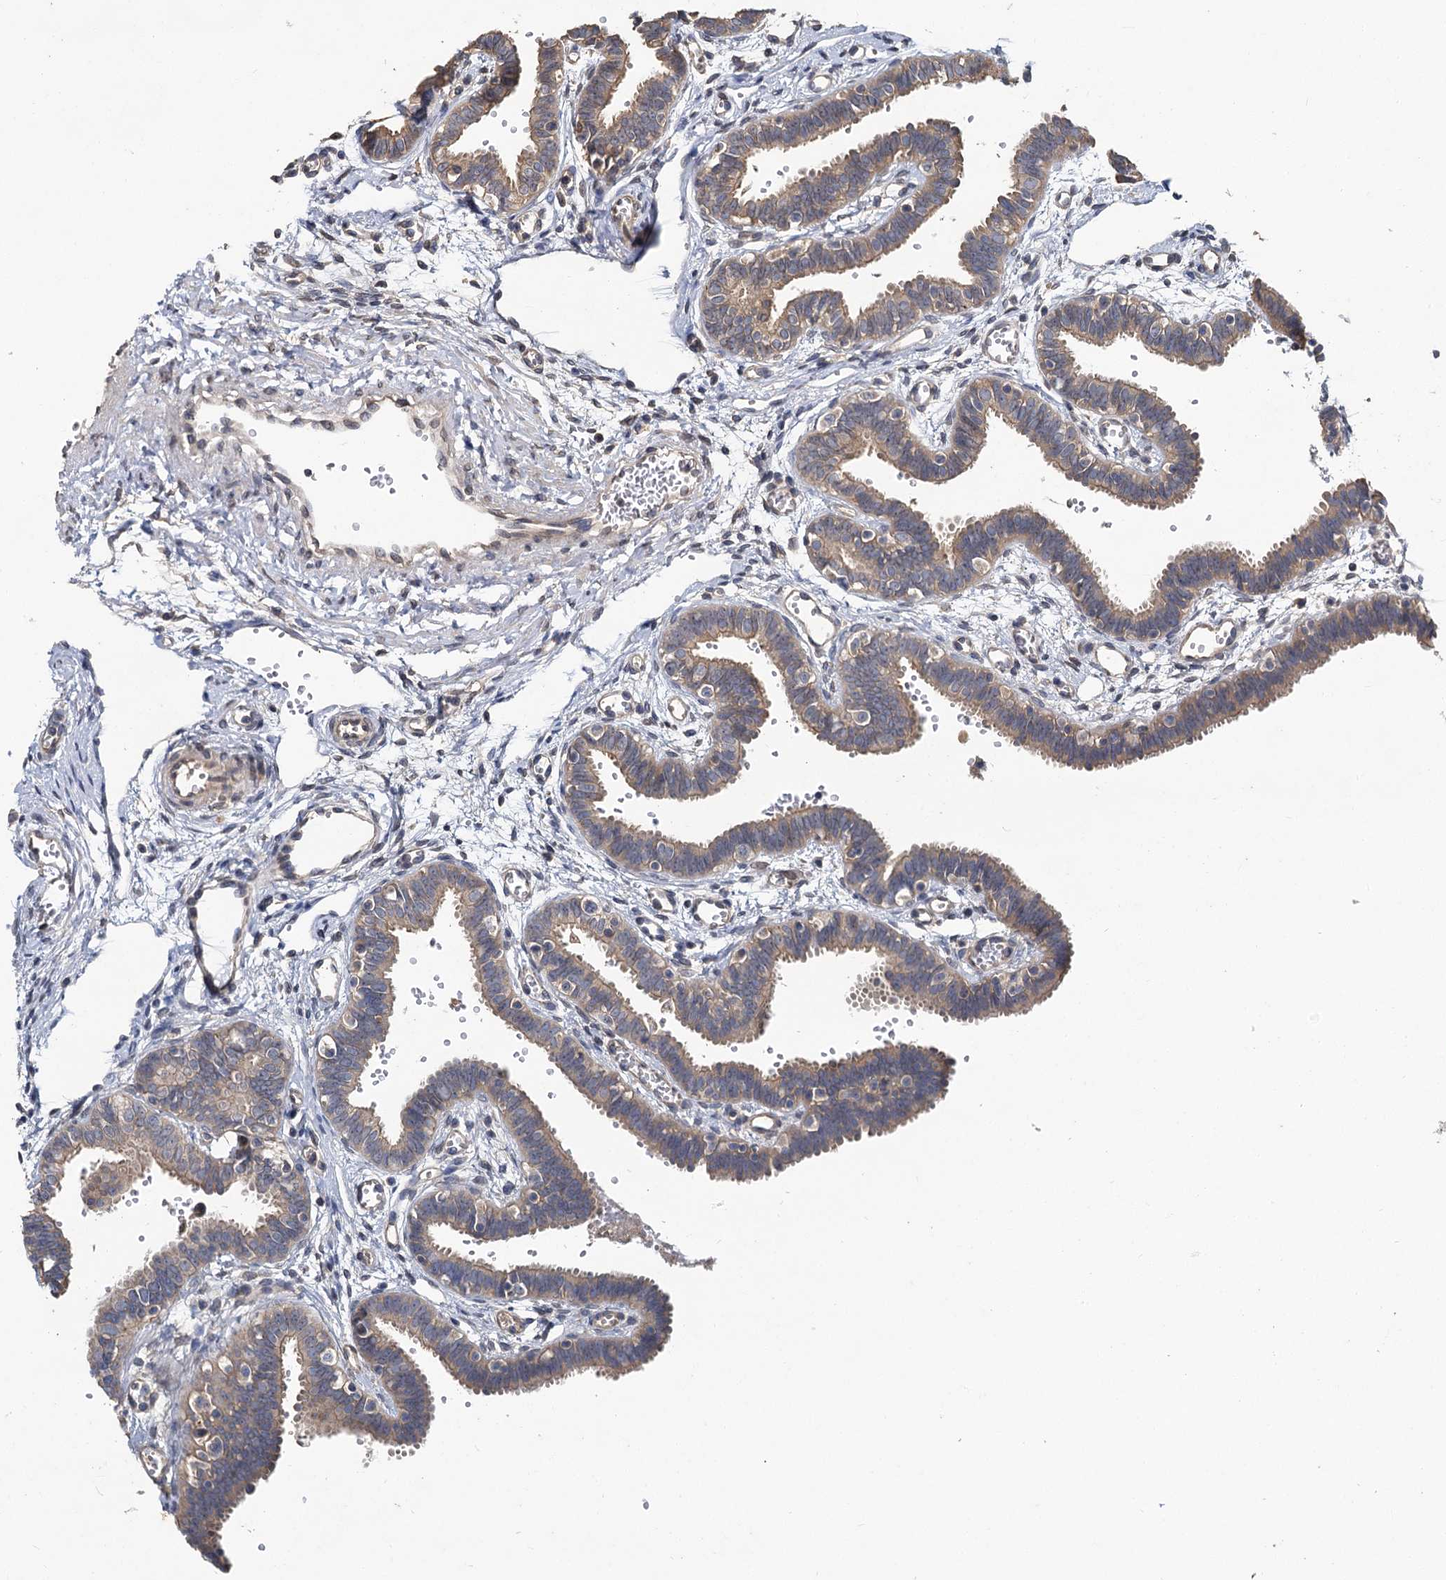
{"staining": {"intensity": "weak", "quantity": ">75%", "location": "cytoplasmic/membranous"}, "tissue": "fallopian tube", "cell_type": "Glandular cells", "image_type": "normal", "snomed": [{"axis": "morphology", "description": "Normal tissue, NOS"}, {"axis": "topography", "description": "Fallopian tube"}, {"axis": "topography", "description": "Placenta"}], "caption": "Approximately >75% of glandular cells in normal human fallopian tube show weak cytoplasmic/membranous protein staining as visualized by brown immunohistochemical staining.", "gene": "ZNF324", "patient": {"sex": "female", "age": 32}}